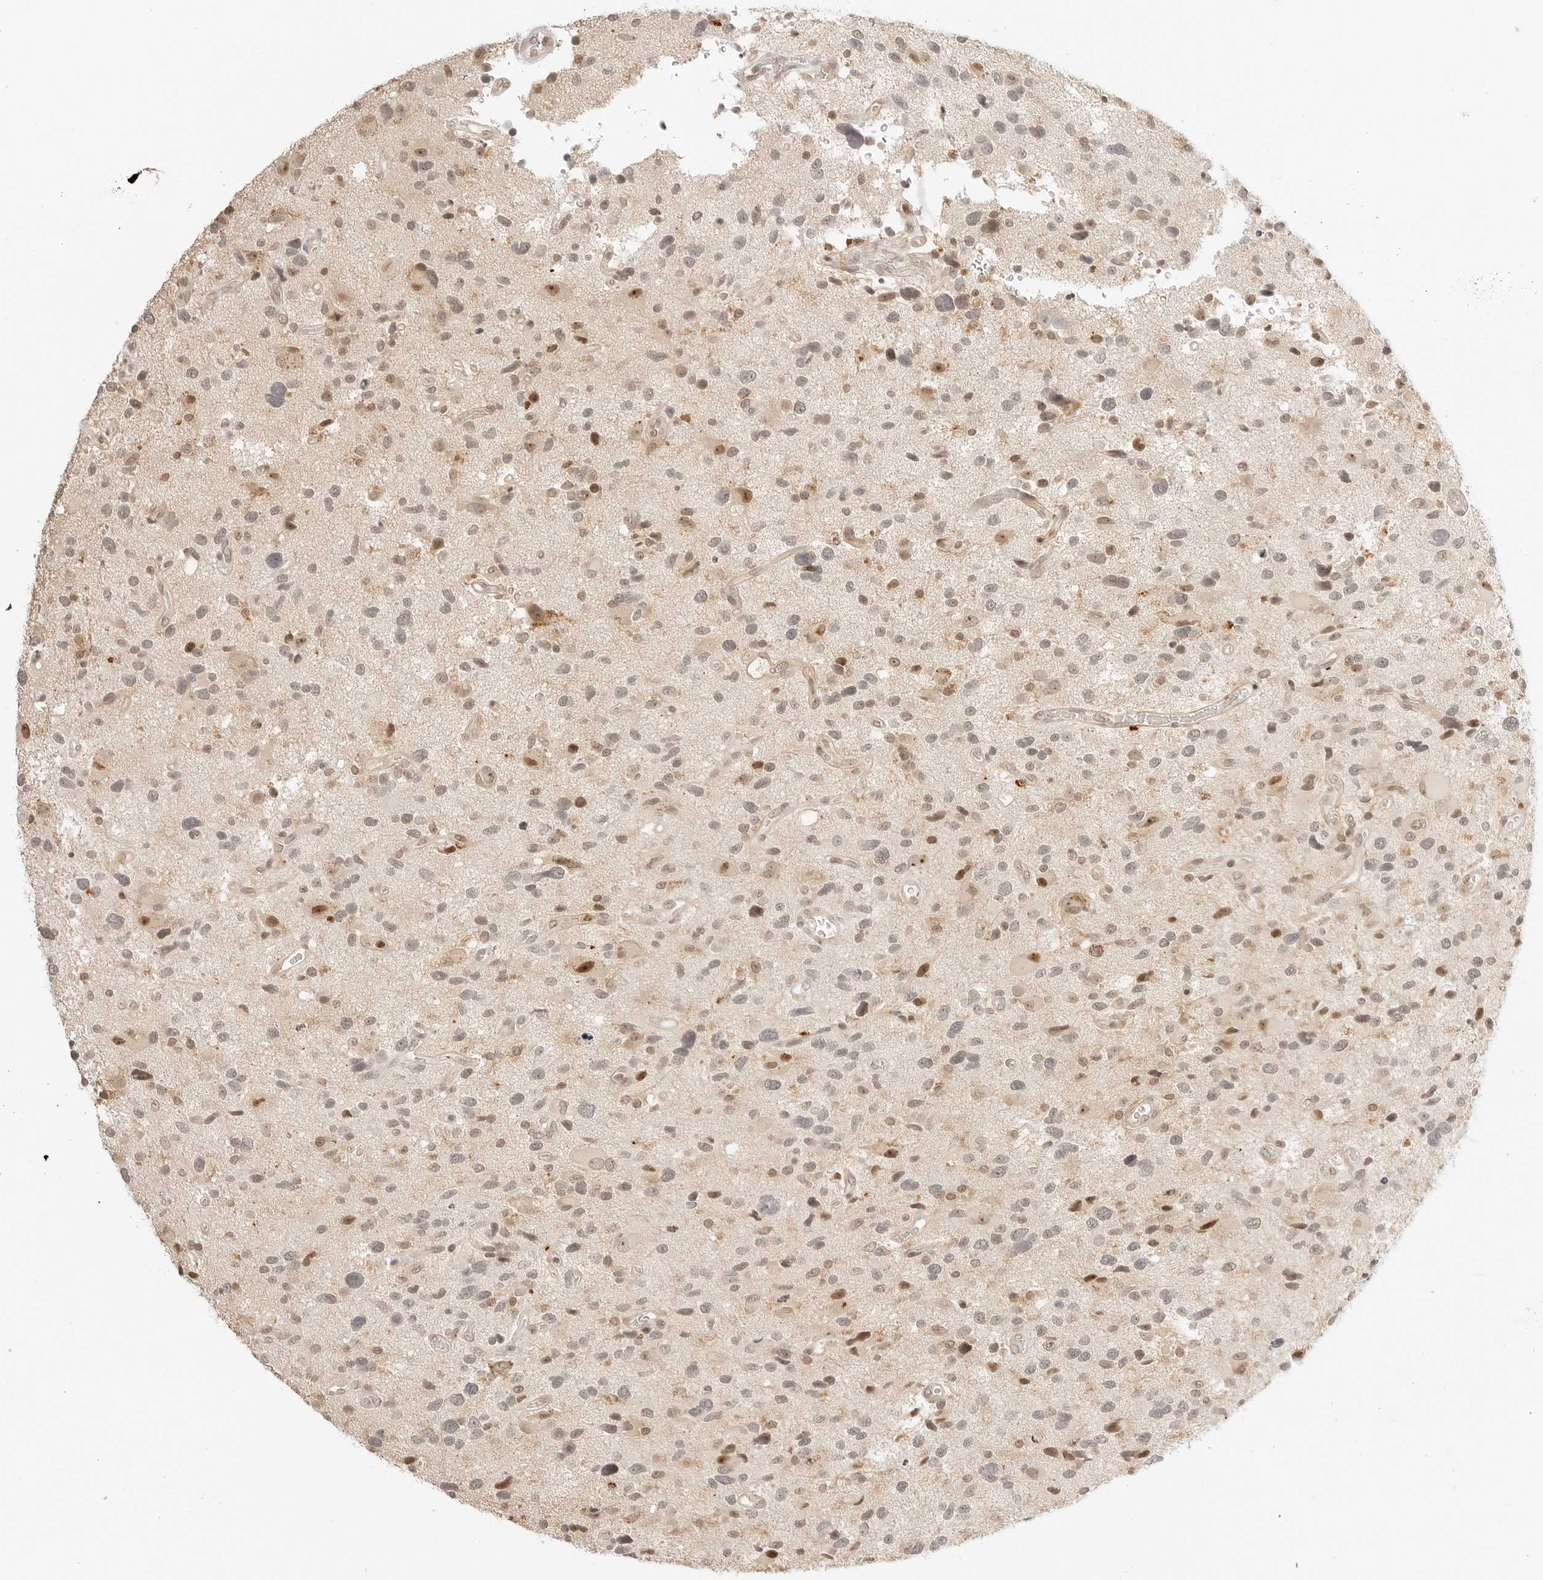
{"staining": {"intensity": "moderate", "quantity": "25%-75%", "location": "nuclear"}, "tissue": "glioma", "cell_type": "Tumor cells", "image_type": "cancer", "snomed": [{"axis": "morphology", "description": "Glioma, malignant, High grade"}, {"axis": "topography", "description": "Brain"}], "caption": "Glioma stained with immunohistochemistry exhibits moderate nuclear staining in approximately 25%-75% of tumor cells. Immunohistochemistry (ihc) stains the protein of interest in brown and the nuclei are stained blue.", "gene": "RPS6KL1", "patient": {"sex": "male", "age": 33}}